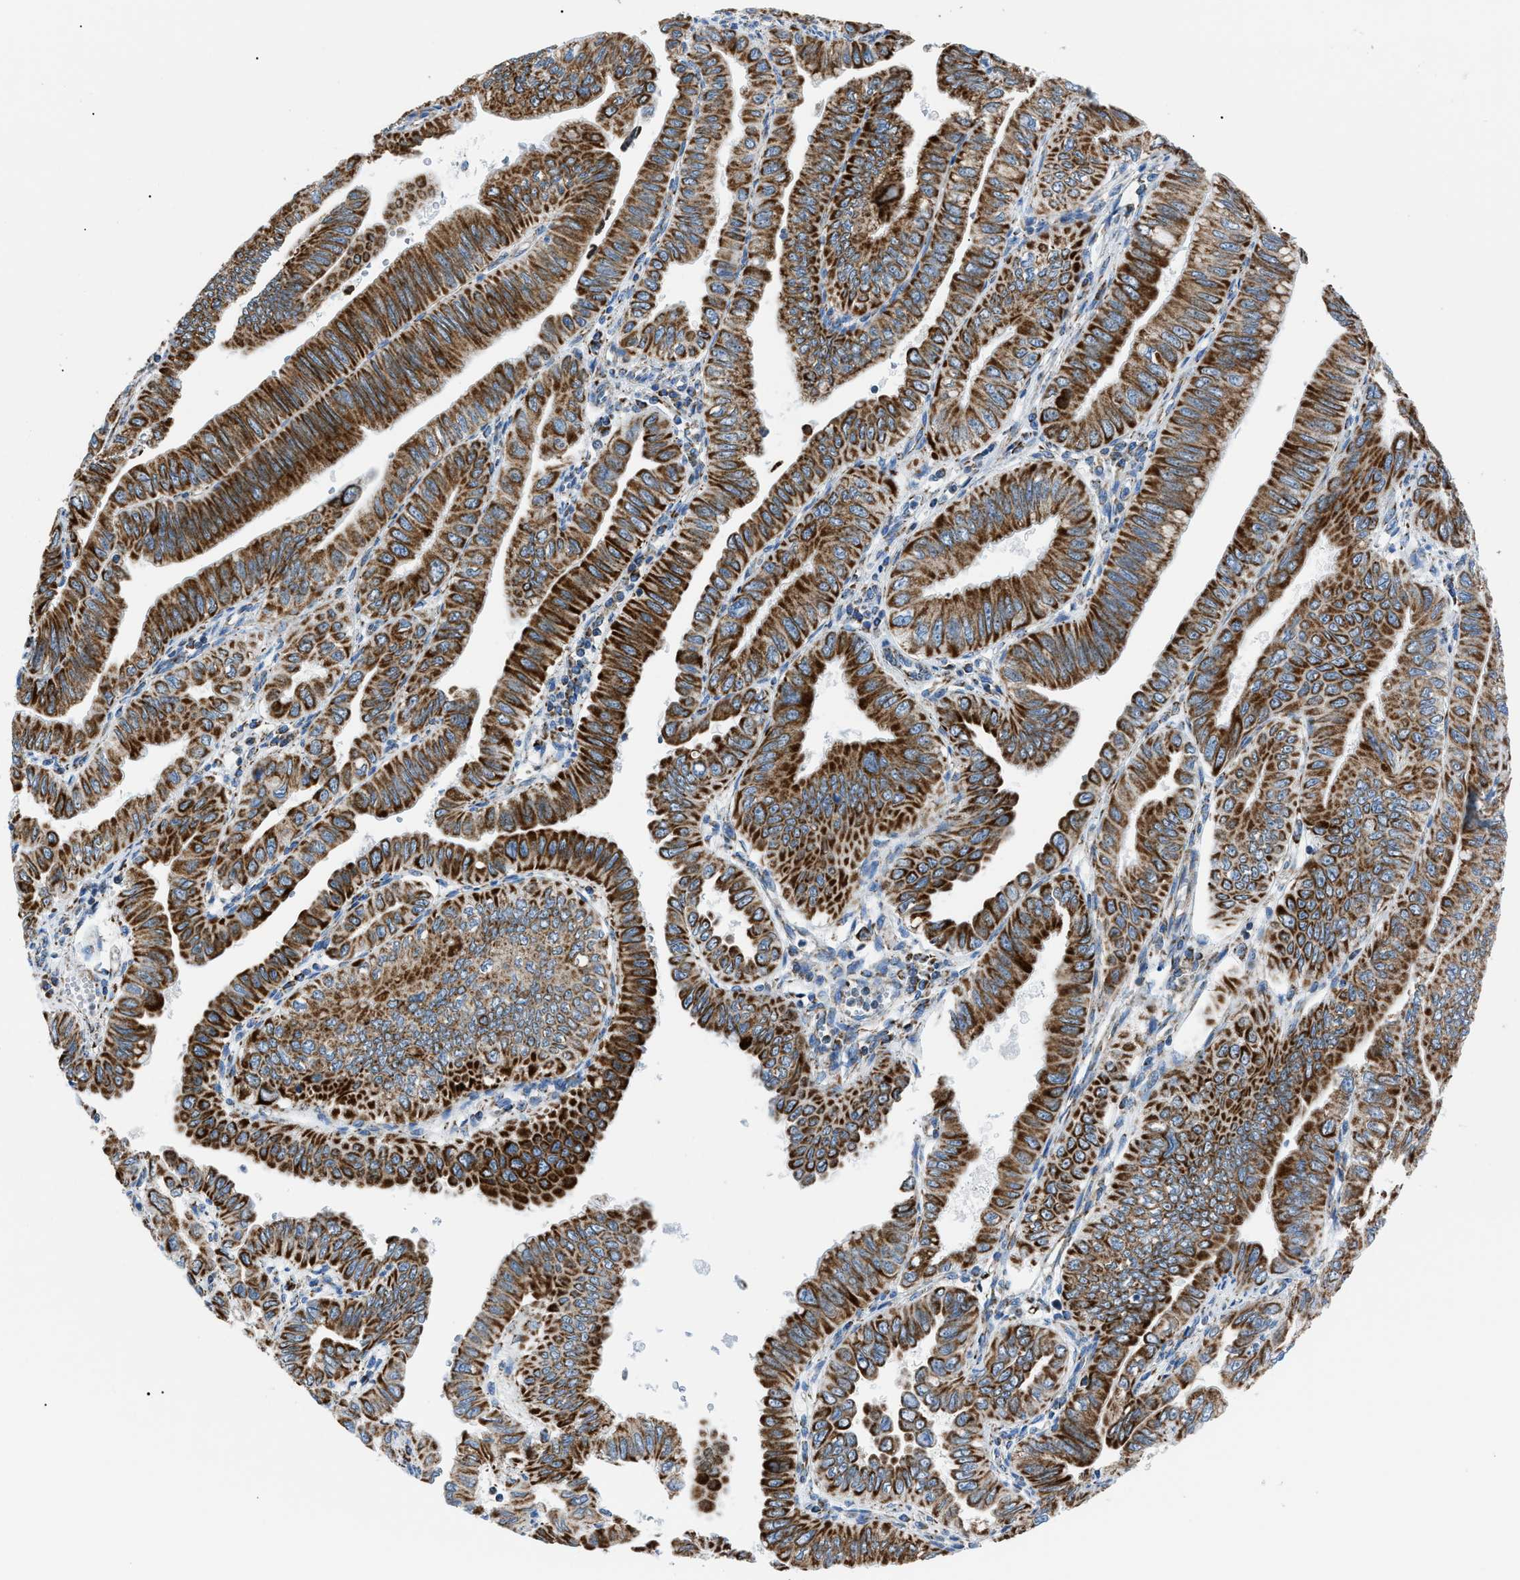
{"staining": {"intensity": "strong", "quantity": ">75%", "location": "cytoplasmic/membranous"}, "tissue": "pancreatic cancer", "cell_type": "Tumor cells", "image_type": "cancer", "snomed": [{"axis": "morphology", "description": "Normal tissue, NOS"}, {"axis": "topography", "description": "Lymph node"}], "caption": "There is high levels of strong cytoplasmic/membranous positivity in tumor cells of pancreatic cancer, as demonstrated by immunohistochemical staining (brown color).", "gene": "PHB2", "patient": {"sex": "male", "age": 50}}